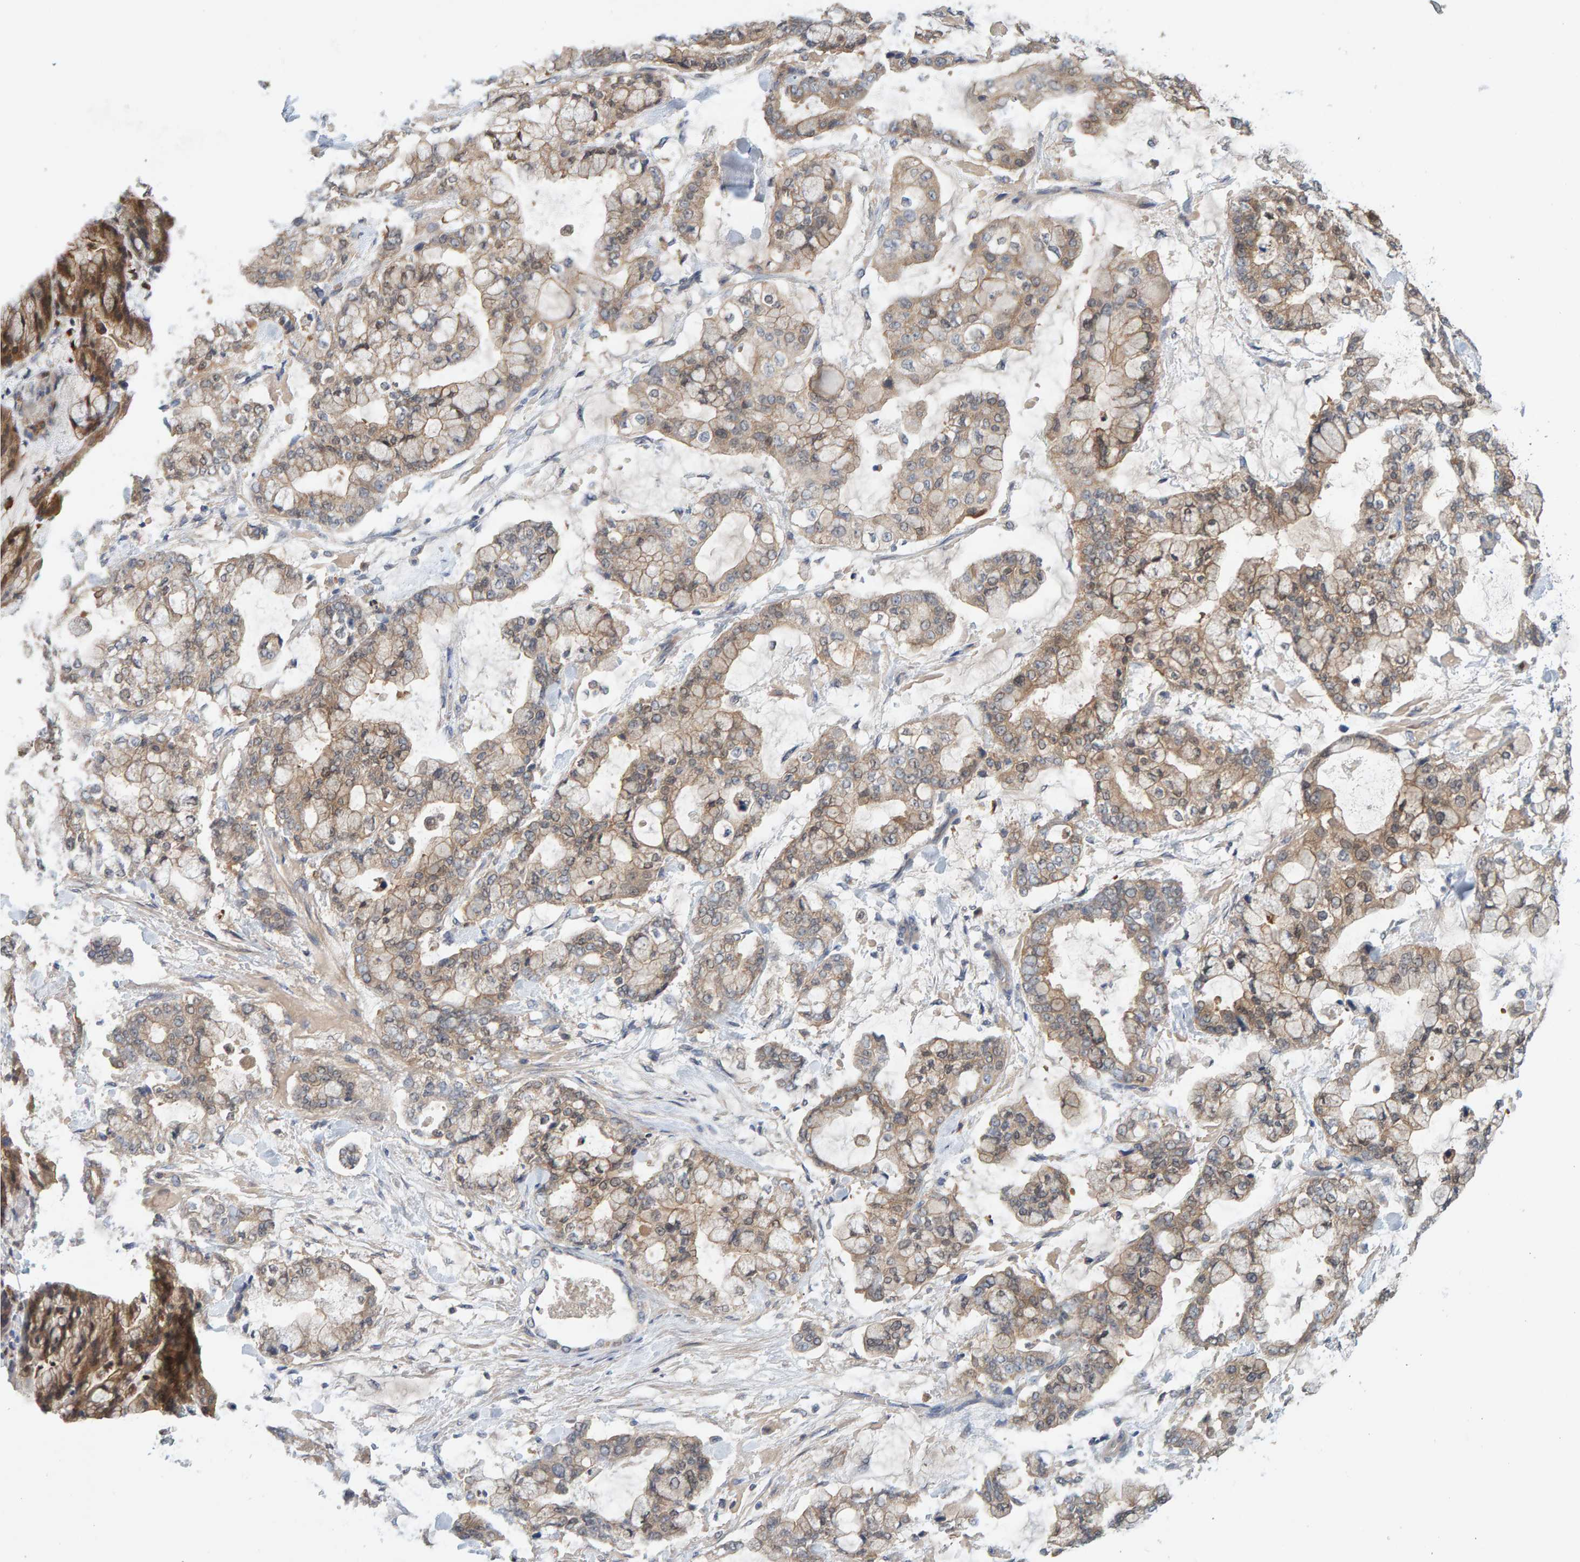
{"staining": {"intensity": "moderate", "quantity": ">75%", "location": "cytoplasmic/membranous"}, "tissue": "stomach cancer", "cell_type": "Tumor cells", "image_type": "cancer", "snomed": [{"axis": "morphology", "description": "Normal tissue, NOS"}, {"axis": "morphology", "description": "Adenocarcinoma, NOS"}, {"axis": "topography", "description": "Stomach, upper"}, {"axis": "topography", "description": "Stomach"}], "caption": "The immunohistochemical stain highlights moderate cytoplasmic/membranous staining in tumor cells of stomach cancer (adenocarcinoma) tissue.", "gene": "TATDN1", "patient": {"sex": "male", "age": 76}}